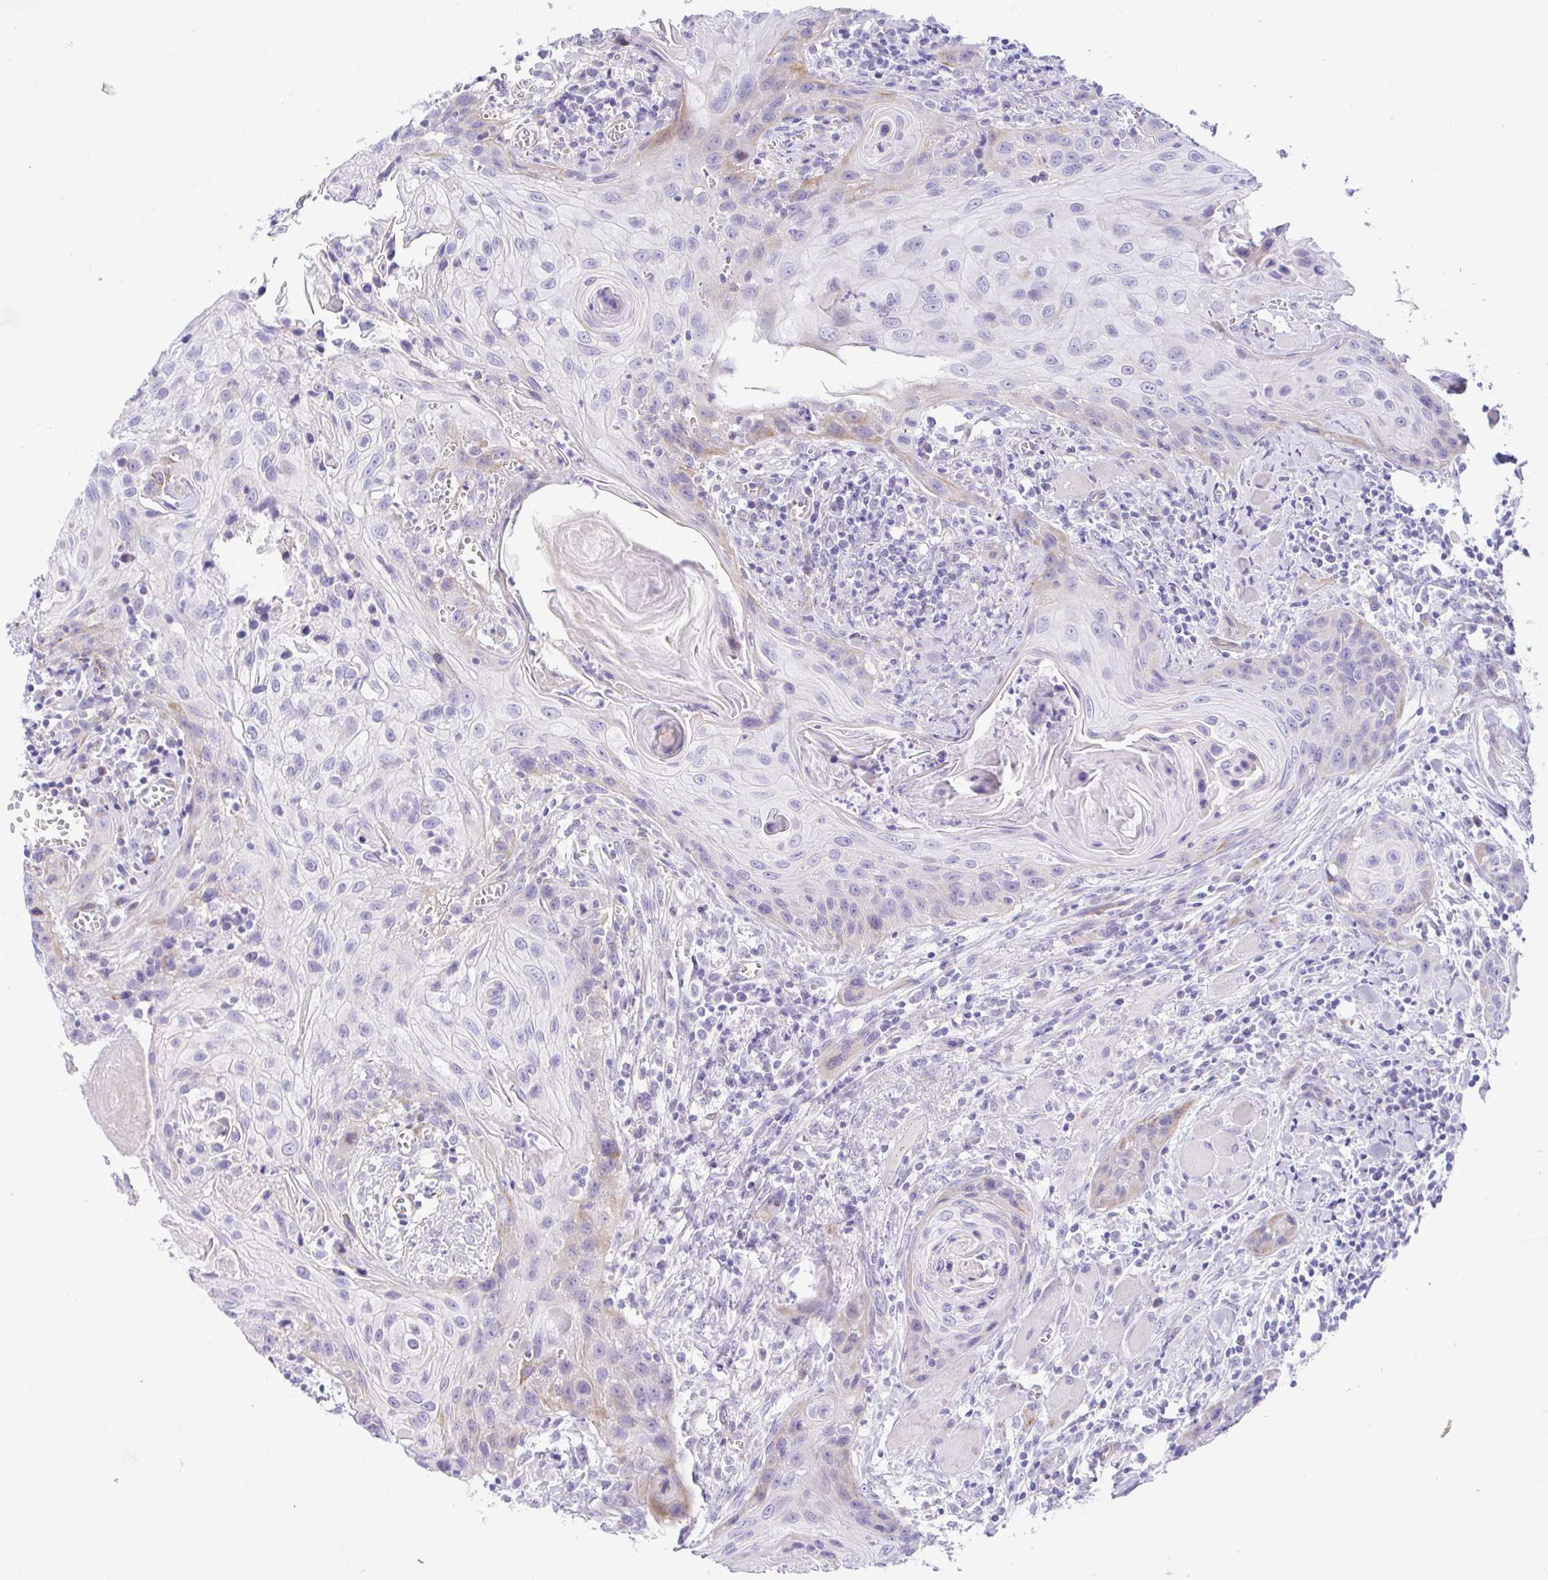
{"staining": {"intensity": "weak", "quantity": "<25%", "location": "cytoplasmic/membranous"}, "tissue": "head and neck cancer", "cell_type": "Tumor cells", "image_type": "cancer", "snomed": [{"axis": "morphology", "description": "Squamous cell carcinoma, NOS"}, {"axis": "topography", "description": "Oral tissue"}, {"axis": "topography", "description": "Head-Neck"}], "caption": "This is an IHC histopathology image of human head and neck cancer (squamous cell carcinoma). There is no expression in tumor cells.", "gene": "PINLYP", "patient": {"sex": "male", "age": 58}}